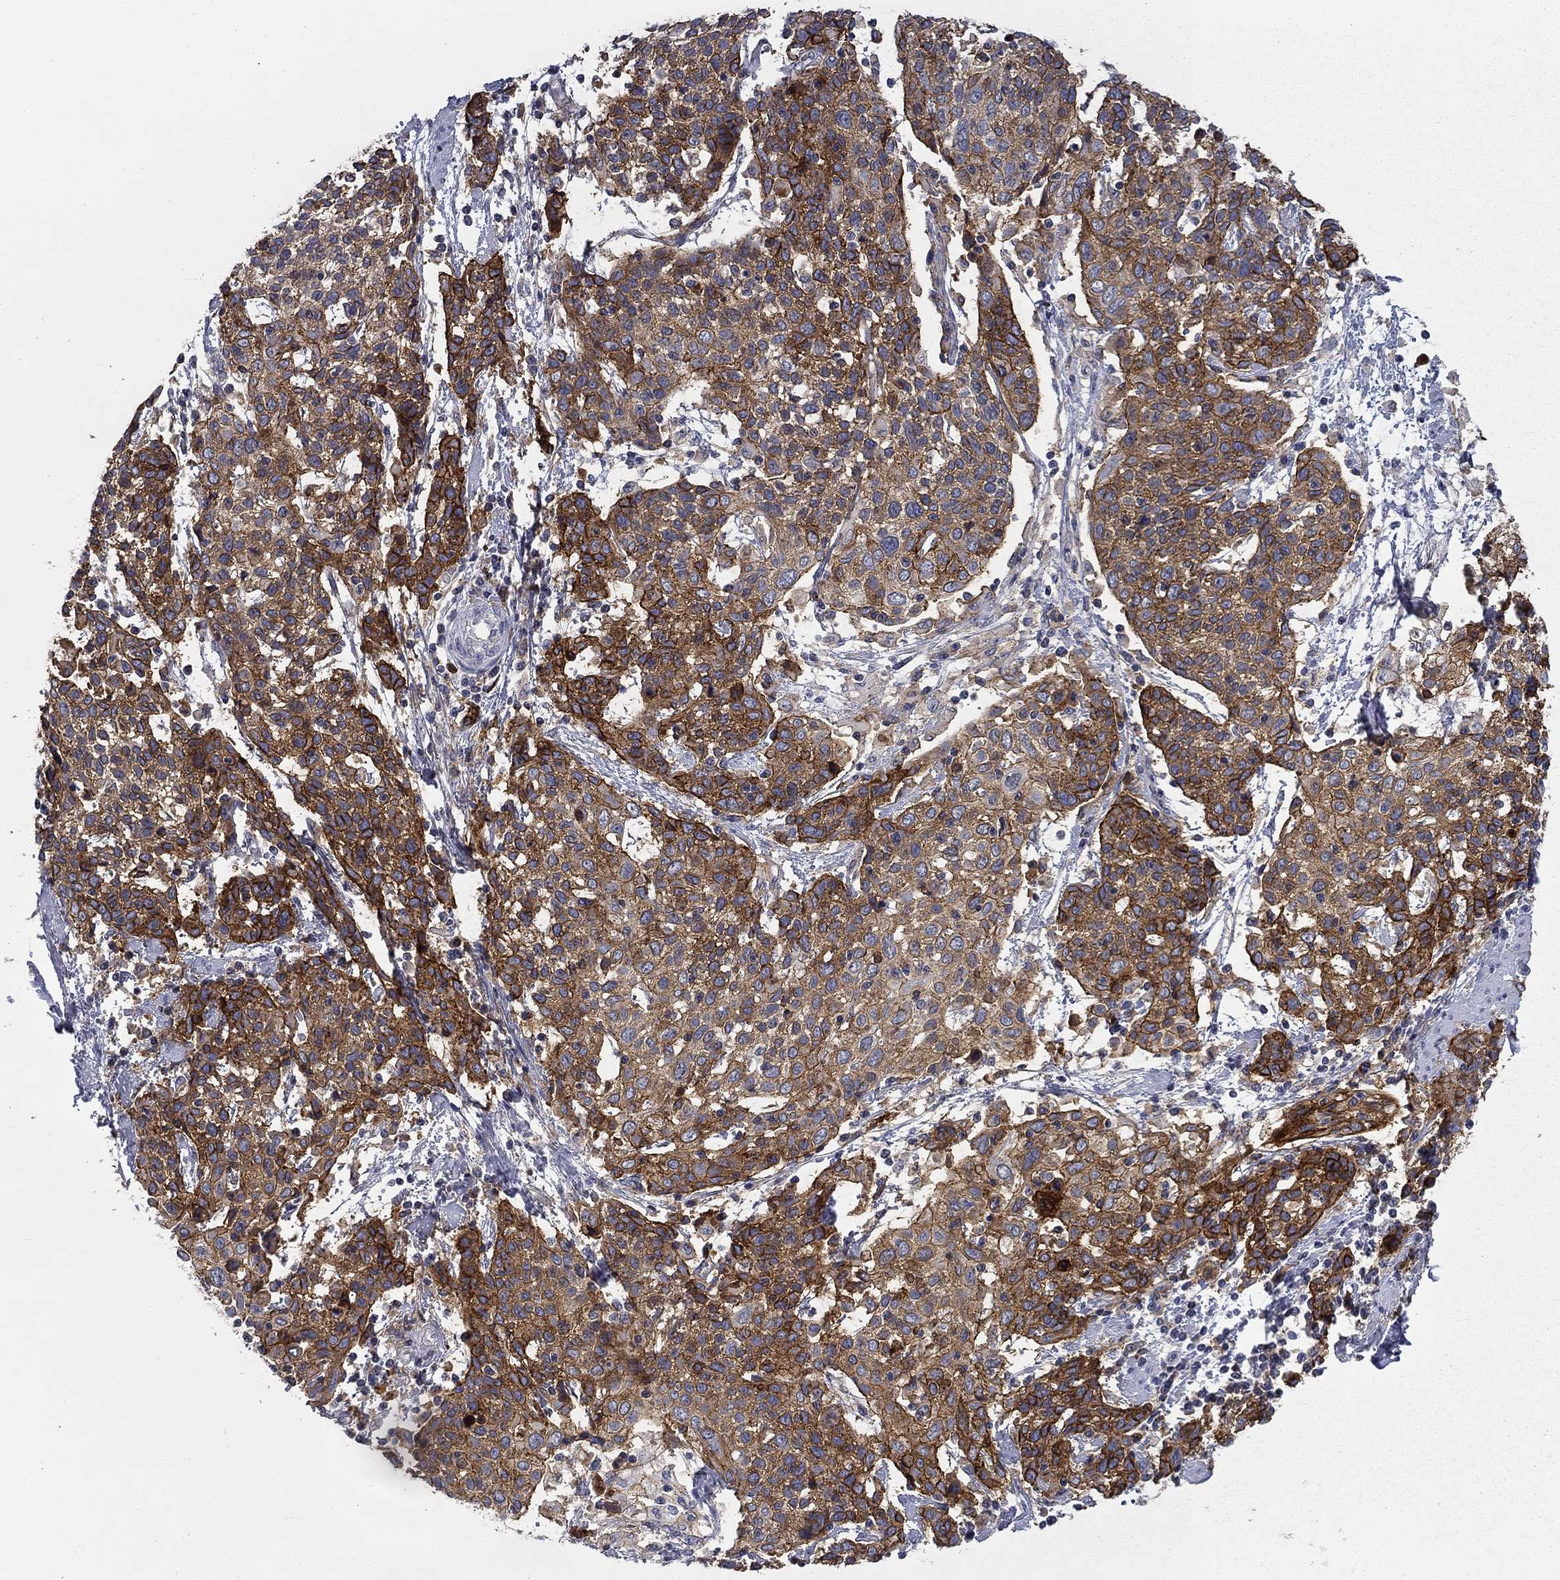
{"staining": {"intensity": "strong", "quantity": ">75%", "location": "cytoplasmic/membranous"}, "tissue": "cervical cancer", "cell_type": "Tumor cells", "image_type": "cancer", "snomed": [{"axis": "morphology", "description": "Squamous cell carcinoma, NOS"}, {"axis": "topography", "description": "Cervix"}], "caption": "IHC image of neoplastic tissue: cervical cancer stained using immunohistochemistry (IHC) reveals high levels of strong protein expression localized specifically in the cytoplasmic/membranous of tumor cells, appearing as a cytoplasmic/membranous brown color.", "gene": "CD274", "patient": {"sex": "female", "age": 36}}